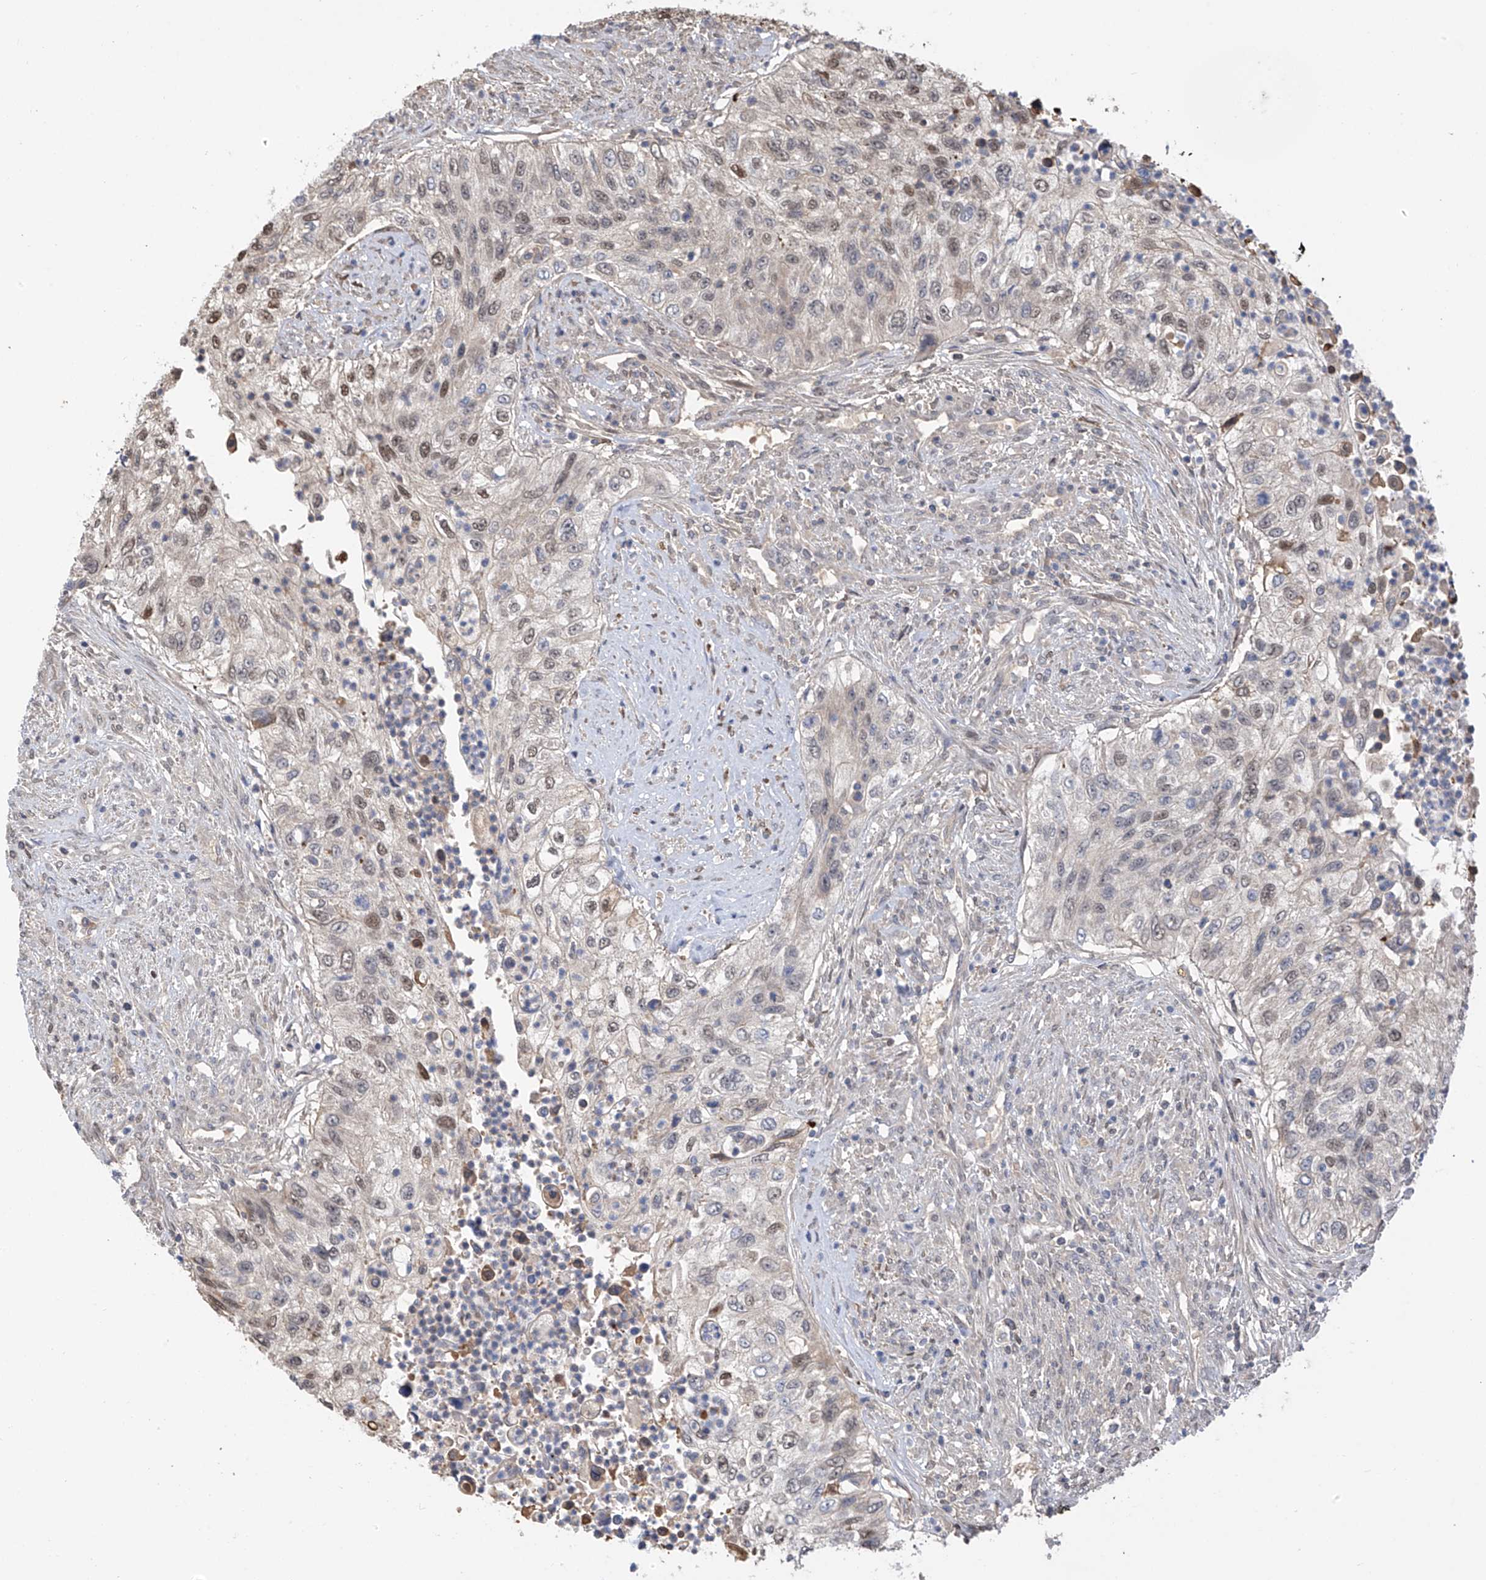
{"staining": {"intensity": "weak", "quantity": "25%-75%", "location": "nuclear"}, "tissue": "urothelial cancer", "cell_type": "Tumor cells", "image_type": "cancer", "snomed": [{"axis": "morphology", "description": "Urothelial carcinoma, High grade"}, {"axis": "topography", "description": "Urinary bladder"}], "caption": "Human high-grade urothelial carcinoma stained with a brown dye exhibits weak nuclear positive expression in about 25%-75% of tumor cells.", "gene": "PMM1", "patient": {"sex": "female", "age": 60}}